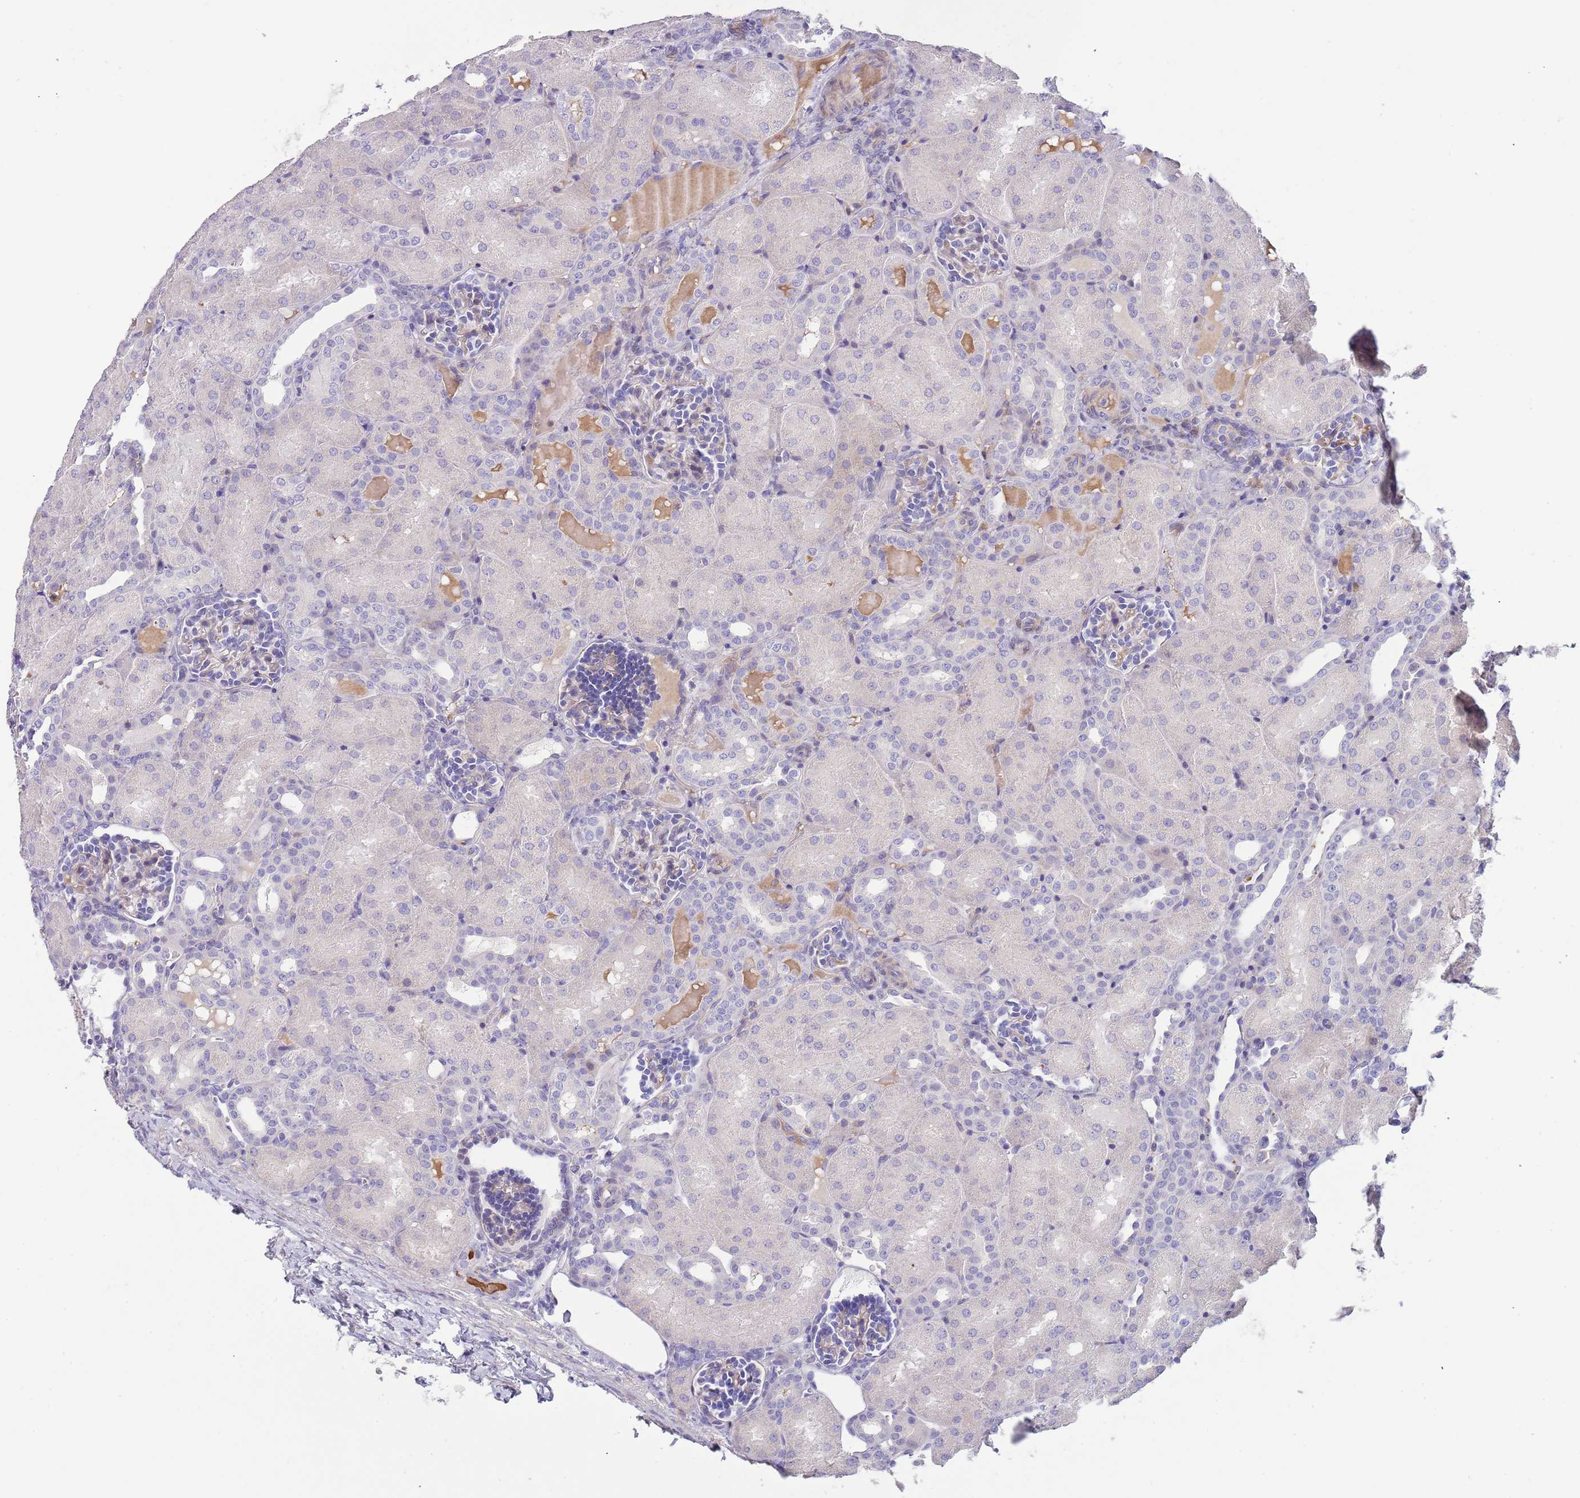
{"staining": {"intensity": "negative", "quantity": "none", "location": "none"}, "tissue": "kidney", "cell_type": "Cells in glomeruli", "image_type": "normal", "snomed": [{"axis": "morphology", "description": "Normal tissue, NOS"}, {"axis": "topography", "description": "Kidney"}], "caption": "Kidney stained for a protein using immunohistochemistry exhibits no staining cells in glomeruli.", "gene": "SUSD1", "patient": {"sex": "male", "age": 1}}